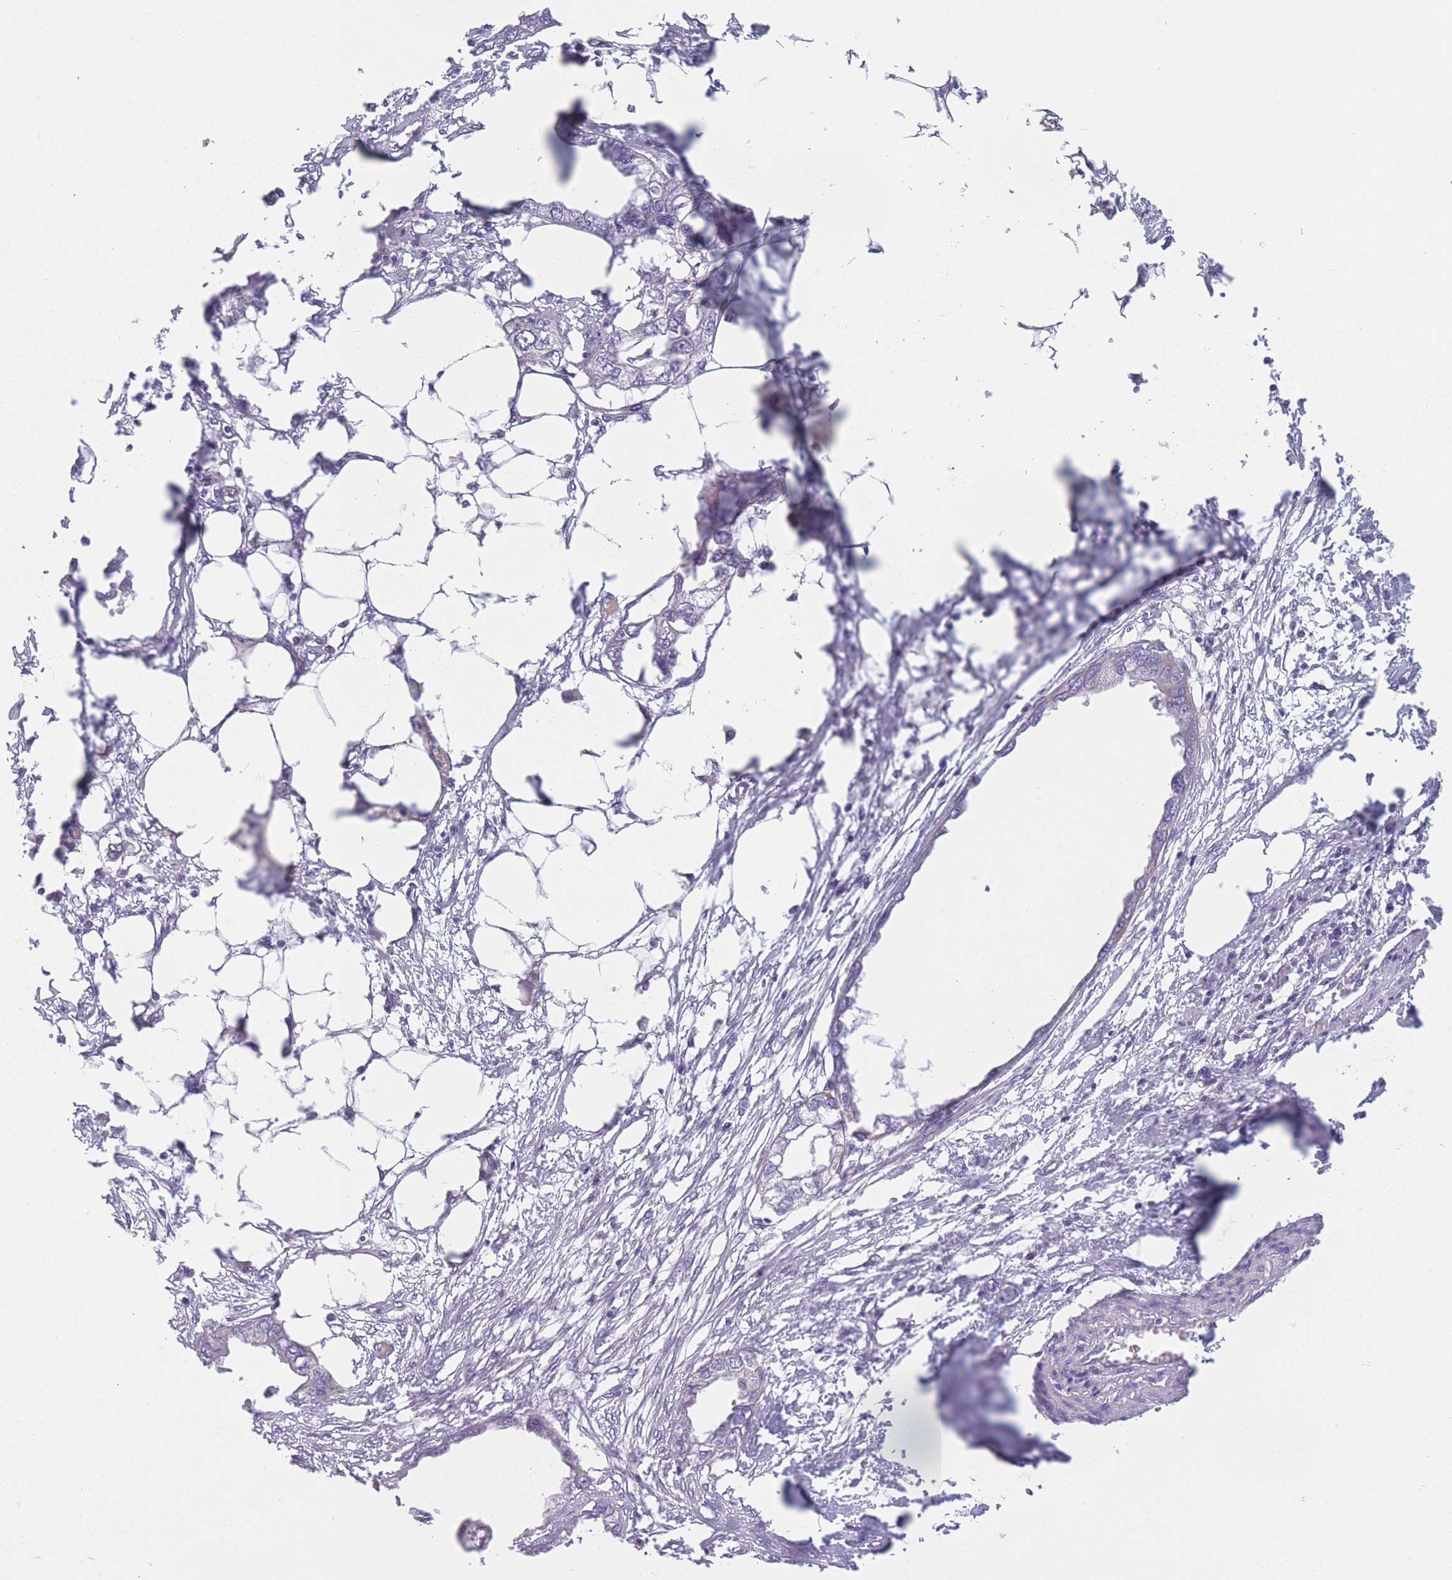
{"staining": {"intensity": "negative", "quantity": "none", "location": "none"}, "tissue": "endometrial cancer", "cell_type": "Tumor cells", "image_type": "cancer", "snomed": [{"axis": "morphology", "description": "Adenocarcinoma, NOS"}, {"axis": "morphology", "description": "Adenocarcinoma, metastatic, NOS"}, {"axis": "topography", "description": "Adipose tissue"}, {"axis": "topography", "description": "Endometrium"}], "caption": "Human endometrial adenocarcinoma stained for a protein using immunohistochemistry demonstrates no positivity in tumor cells.", "gene": "PRAM1", "patient": {"sex": "female", "age": 67}}